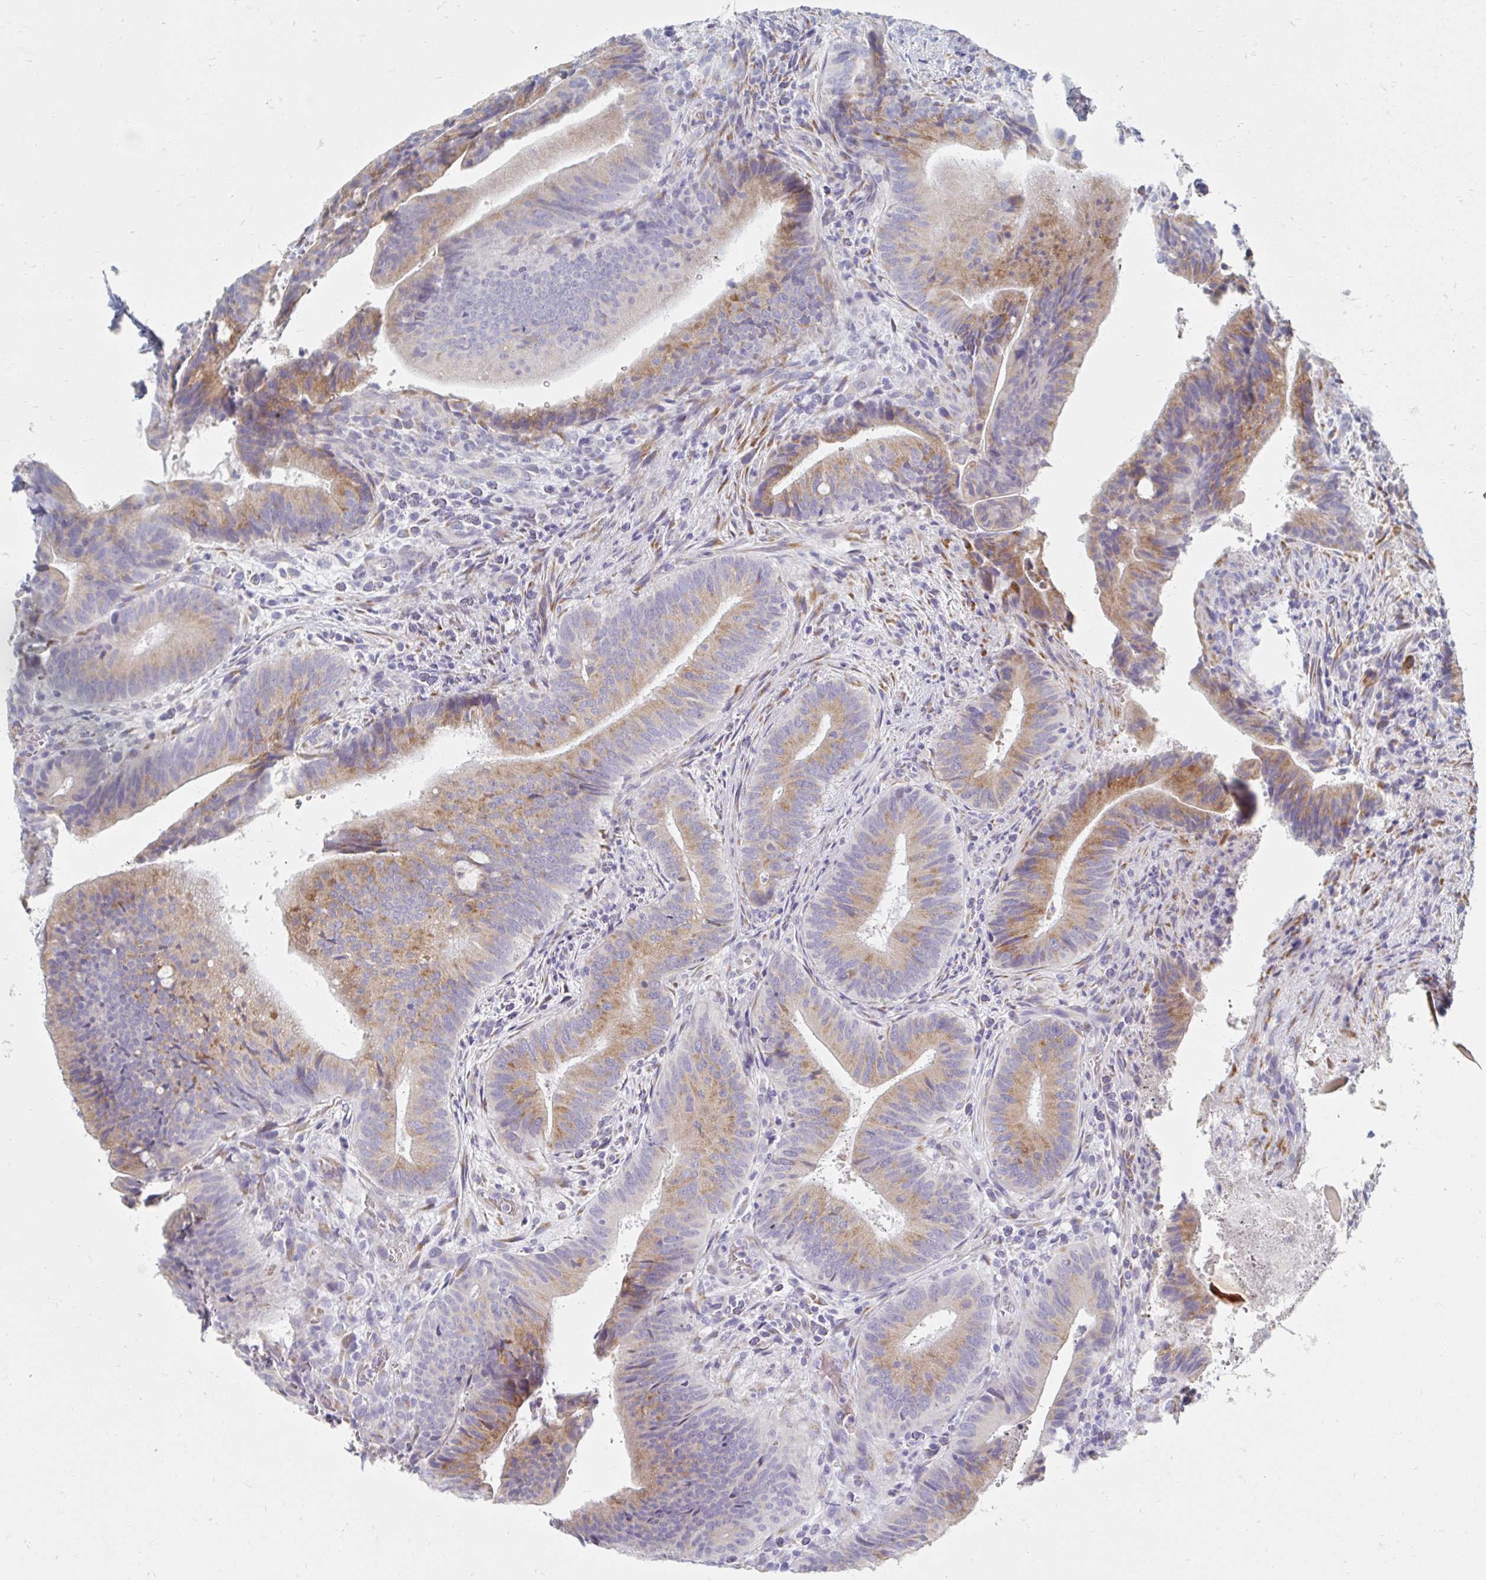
{"staining": {"intensity": "moderate", "quantity": ">75%", "location": "cytoplasmic/membranous"}, "tissue": "colorectal cancer", "cell_type": "Tumor cells", "image_type": "cancer", "snomed": [{"axis": "morphology", "description": "Adenocarcinoma, NOS"}, {"axis": "topography", "description": "Colon"}], "caption": "There is medium levels of moderate cytoplasmic/membranous positivity in tumor cells of adenocarcinoma (colorectal), as demonstrated by immunohistochemical staining (brown color).", "gene": "MYLK2", "patient": {"sex": "female", "age": 43}}